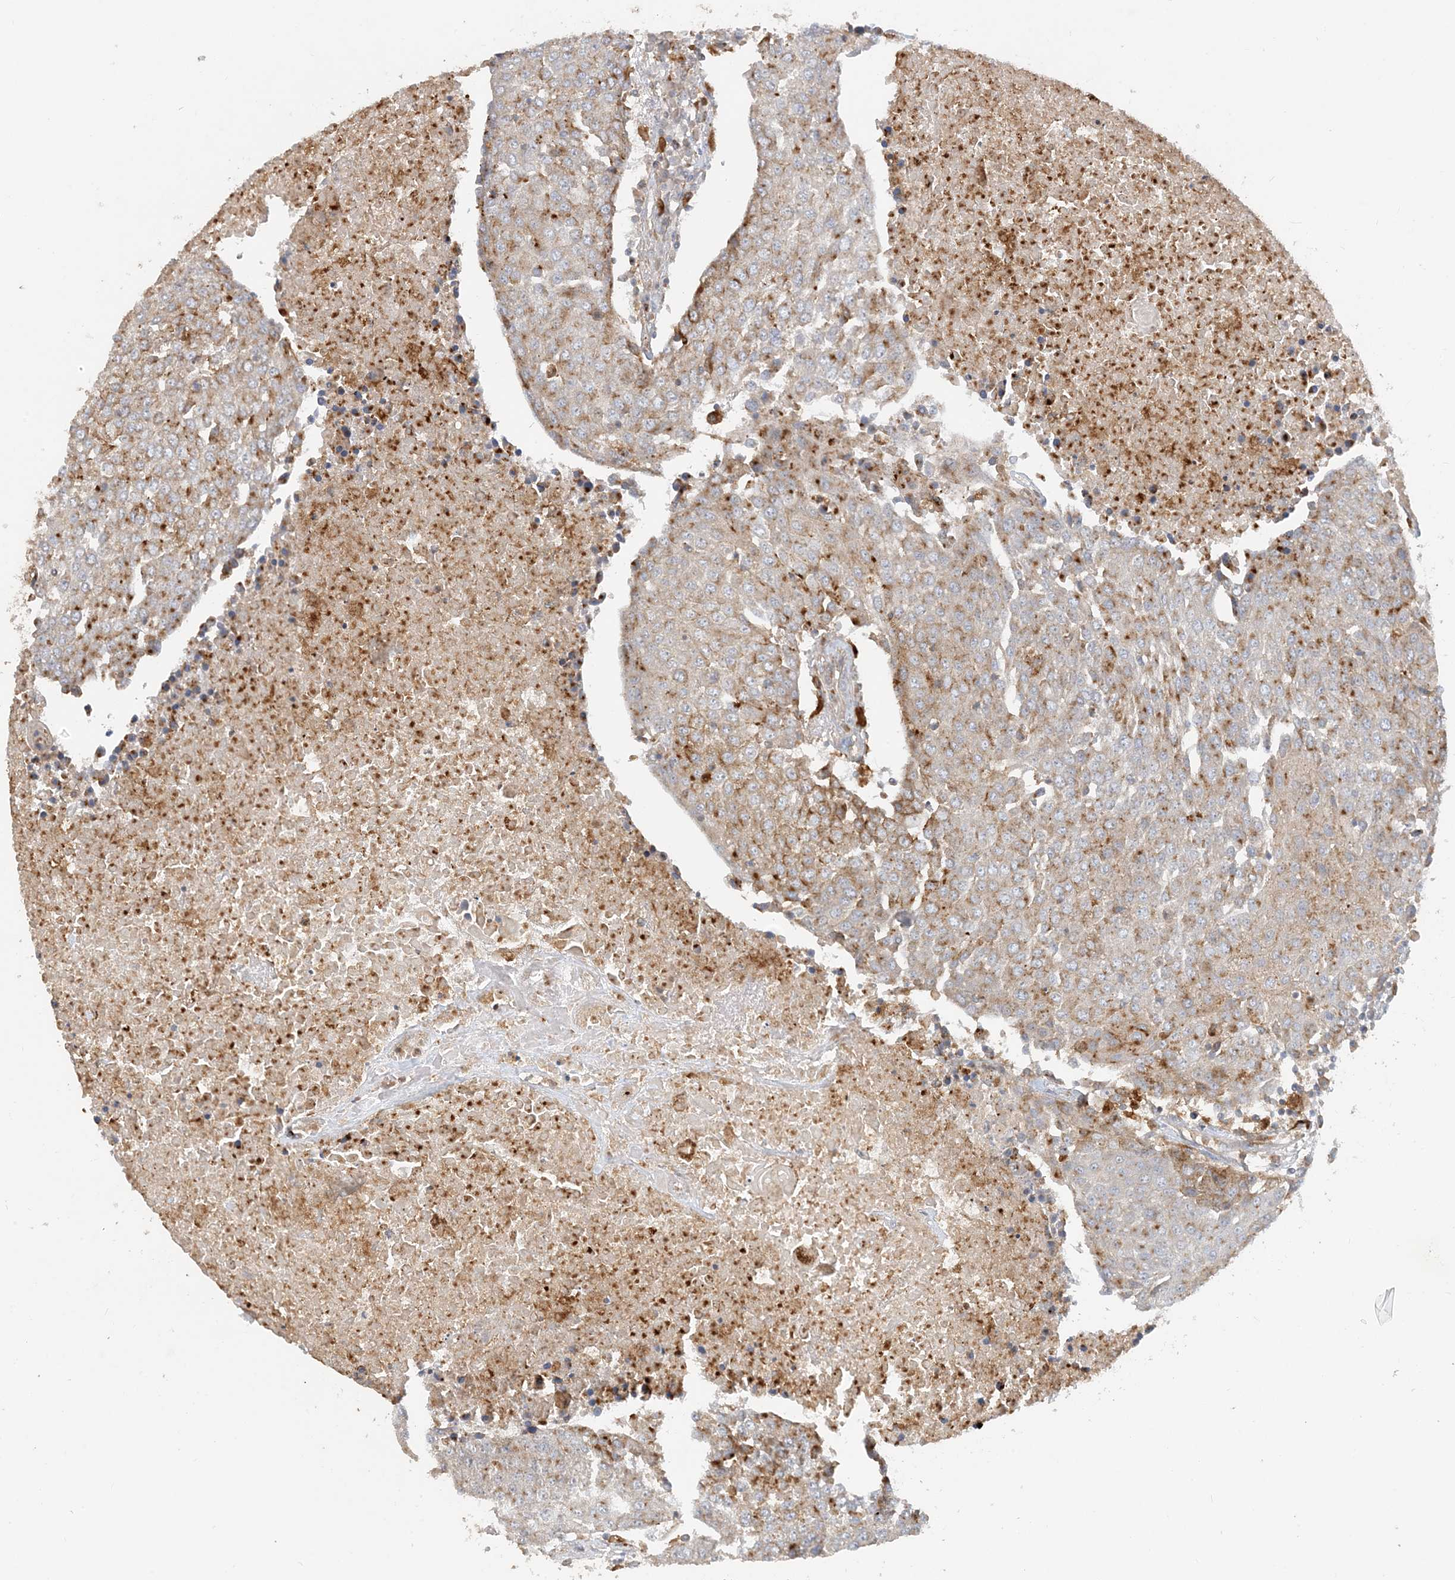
{"staining": {"intensity": "moderate", "quantity": ">75%", "location": "cytoplasmic/membranous"}, "tissue": "urothelial cancer", "cell_type": "Tumor cells", "image_type": "cancer", "snomed": [{"axis": "morphology", "description": "Urothelial carcinoma, High grade"}, {"axis": "topography", "description": "Urinary bladder"}], "caption": "Immunohistochemical staining of human urothelial cancer shows moderate cytoplasmic/membranous protein positivity in about >75% of tumor cells.", "gene": "SPPL2A", "patient": {"sex": "female", "age": 85}}